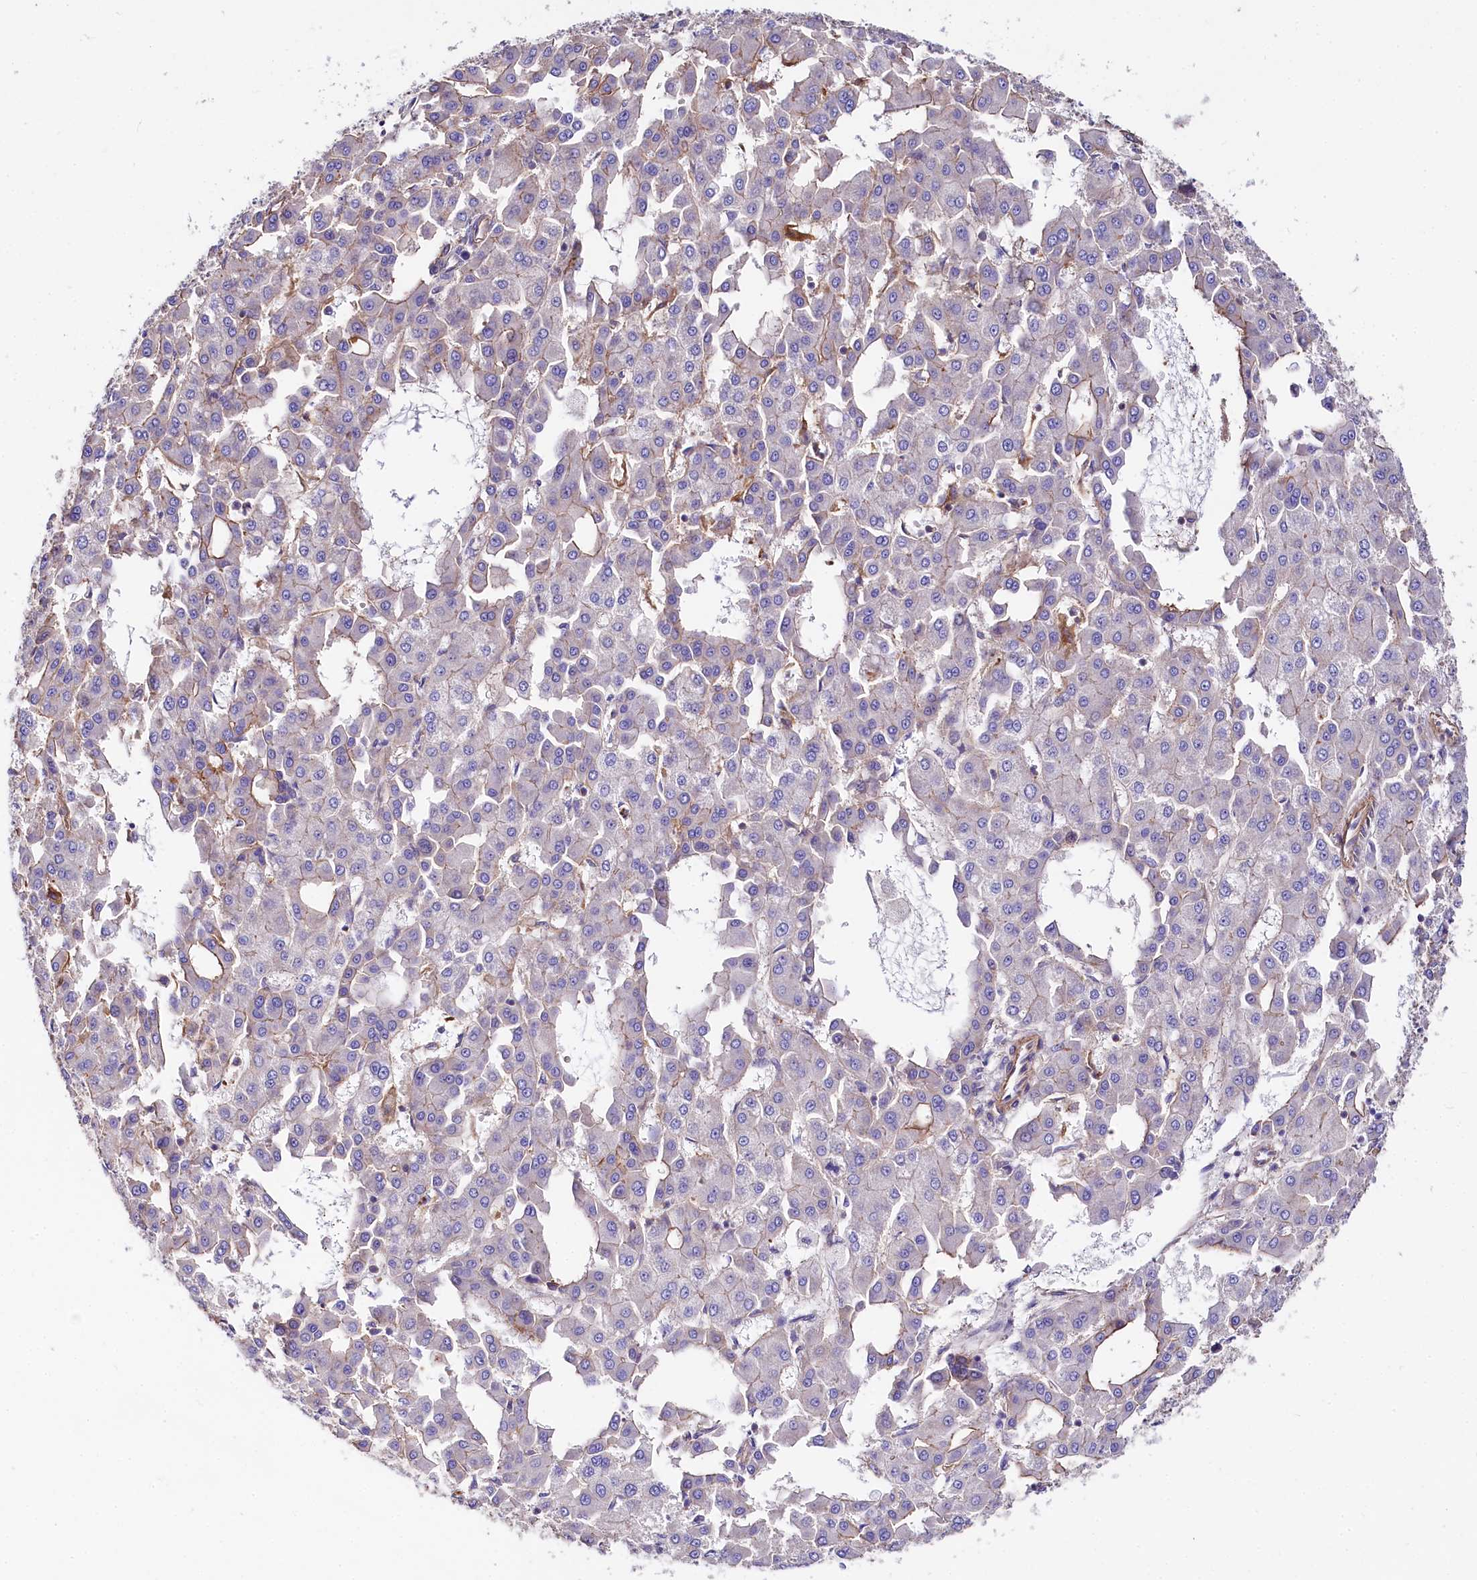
{"staining": {"intensity": "moderate", "quantity": "<25%", "location": "cytoplasmic/membranous"}, "tissue": "liver cancer", "cell_type": "Tumor cells", "image_type": "cancer", "snomed": [{"axis": "morphology", "description": "Carcinoma, Hepatocellular, NOS"}, {"axis": "topography", "description": "Liver"}], "caption": "Immunohistochemistry image of neoplastic tissue: human liver cancer stained using immunohistochemistry (IHC) shows low levels of moderate protein expression localized specifically in the cytoplasmic/membranous of tumor cells, appearing as a cytoplasmic/membranous brown color.", "gene": "FCHSD2", "patient": {"sex": "male", "age": 47}}